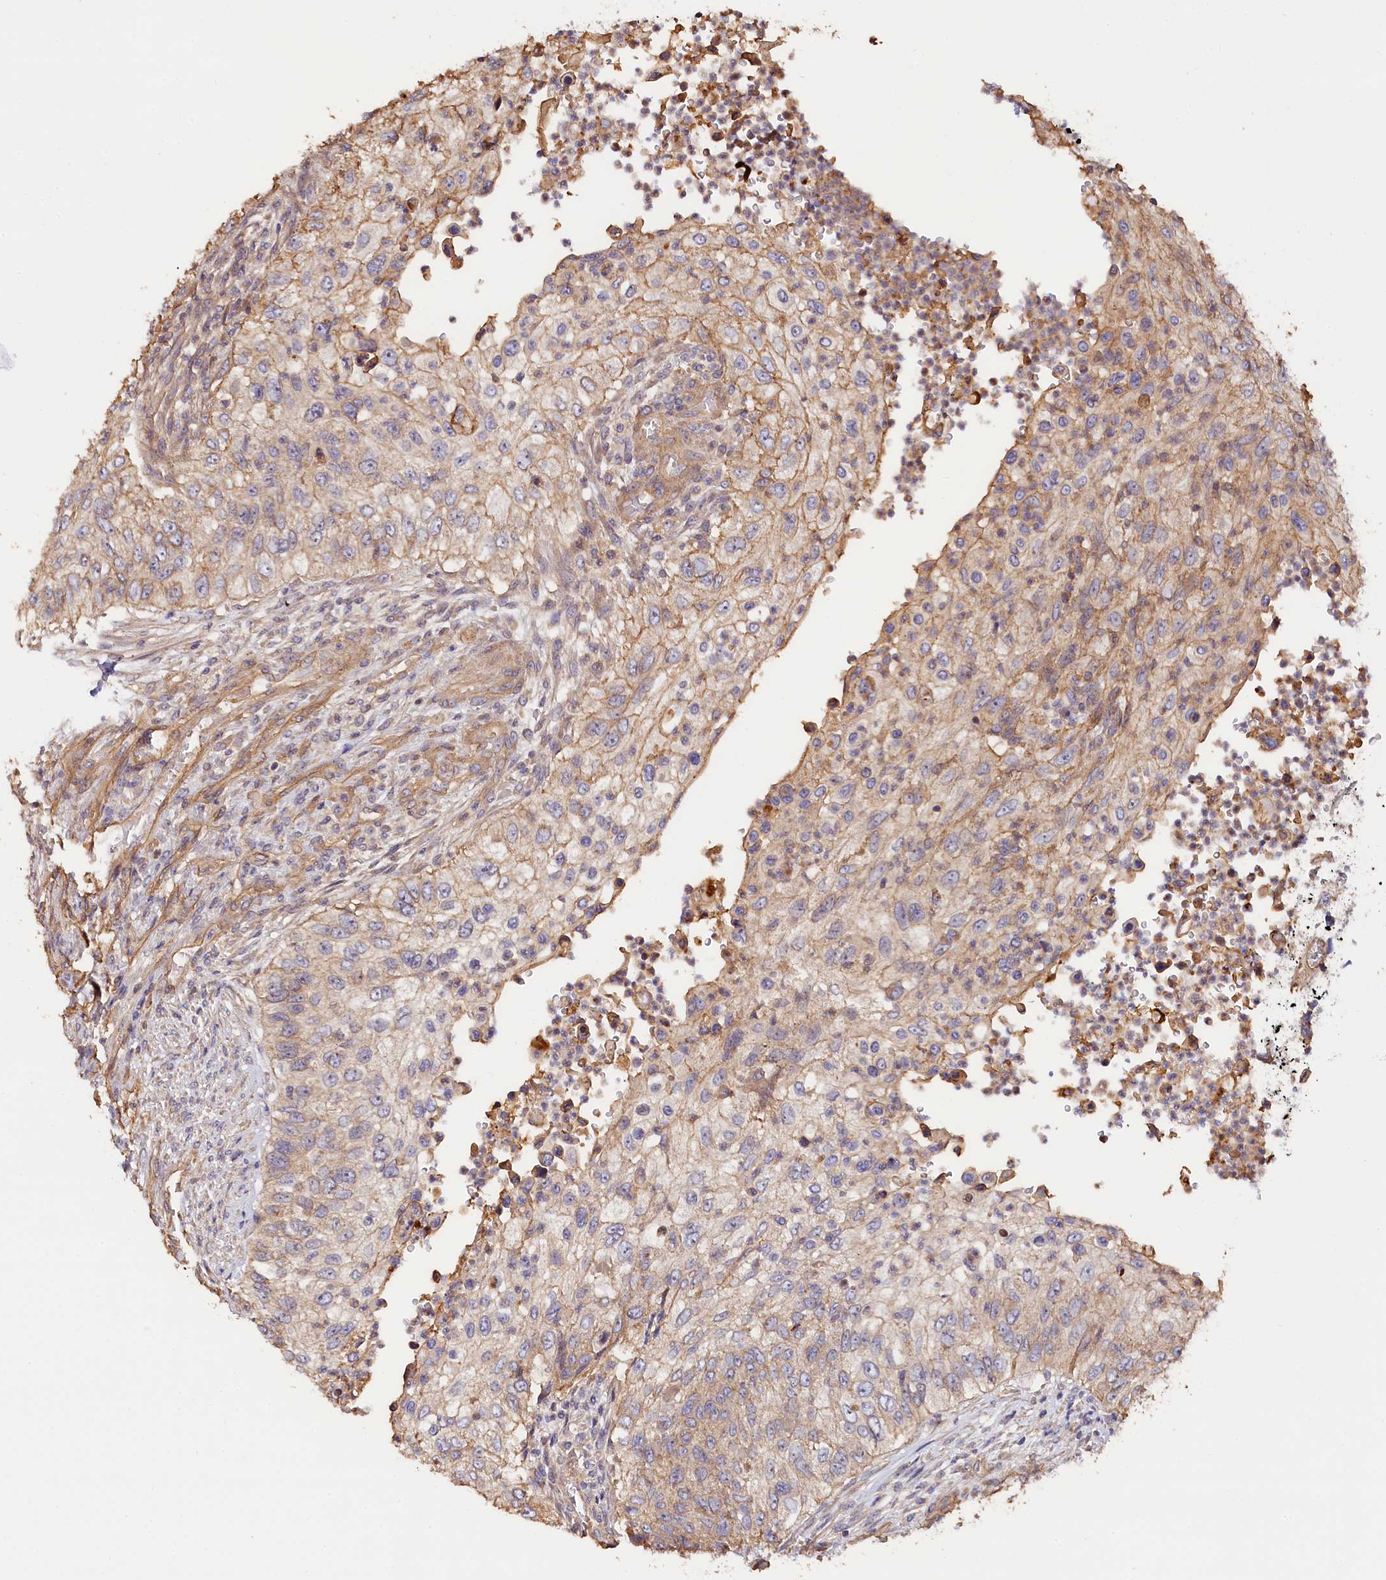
{"staining": {"intensity": "weak", "quantity": "25%-75%", "location": "cytoplasmic/membranous"}, "tissue": "urothelial cancer", "cell_type": "Tumor cells", "image_type": "cancer", "snomed": [{"axis": "morphology", "description": "Urothelial carcinoma, High grade"}, {"axis": "topography", "description": "Urinary bladder"}], "caption": "High-grade urothelial carcinoma stained for a protein (brown) shows weak cytoplasmic/membranous positive staining in approximately 25%-75% of tumor cells.", "gene": "KATNB1", "patient": {"sex": "female", "age": 60}}